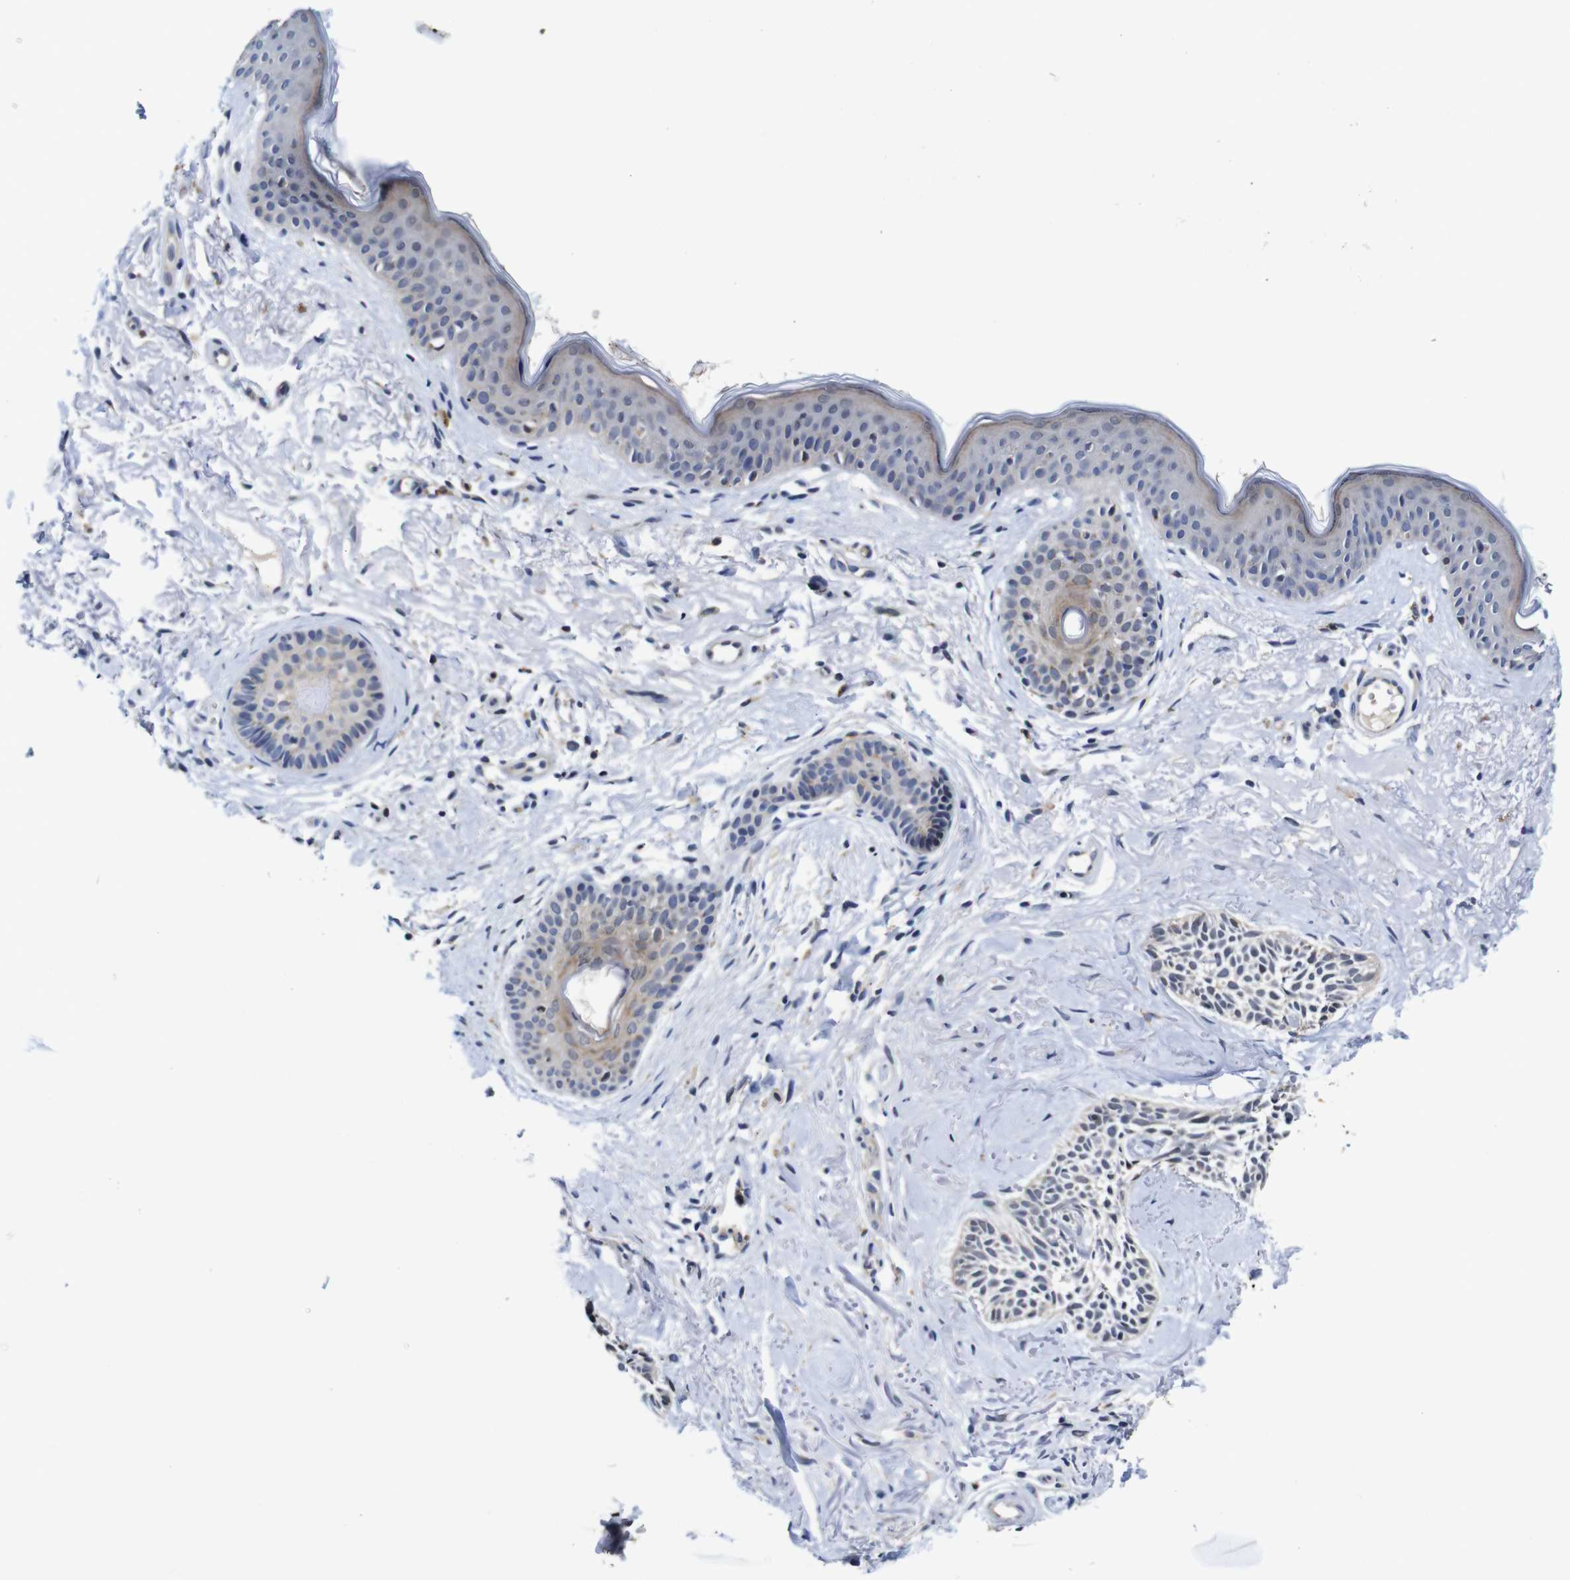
{"staining": {"intensity": "negative", "quantity": "none", "location": "none"}, "tissue": "skin cancer", "cell_type": "Tumor cells", "image_type": "cancer", "snomed": [{"axis": "morphology", "description": "Normal tissue, NOS"}, {"axis": "morphology", "description": "Basal cell carcinoma"}, {"axis": "topography", "description": "Skin"}], "caption": "Micrograph shows no significant protein positivity in tumor cells of skin cancer.", "gene": "FURIN", "patient": {"sex": "female", "age": 84}}